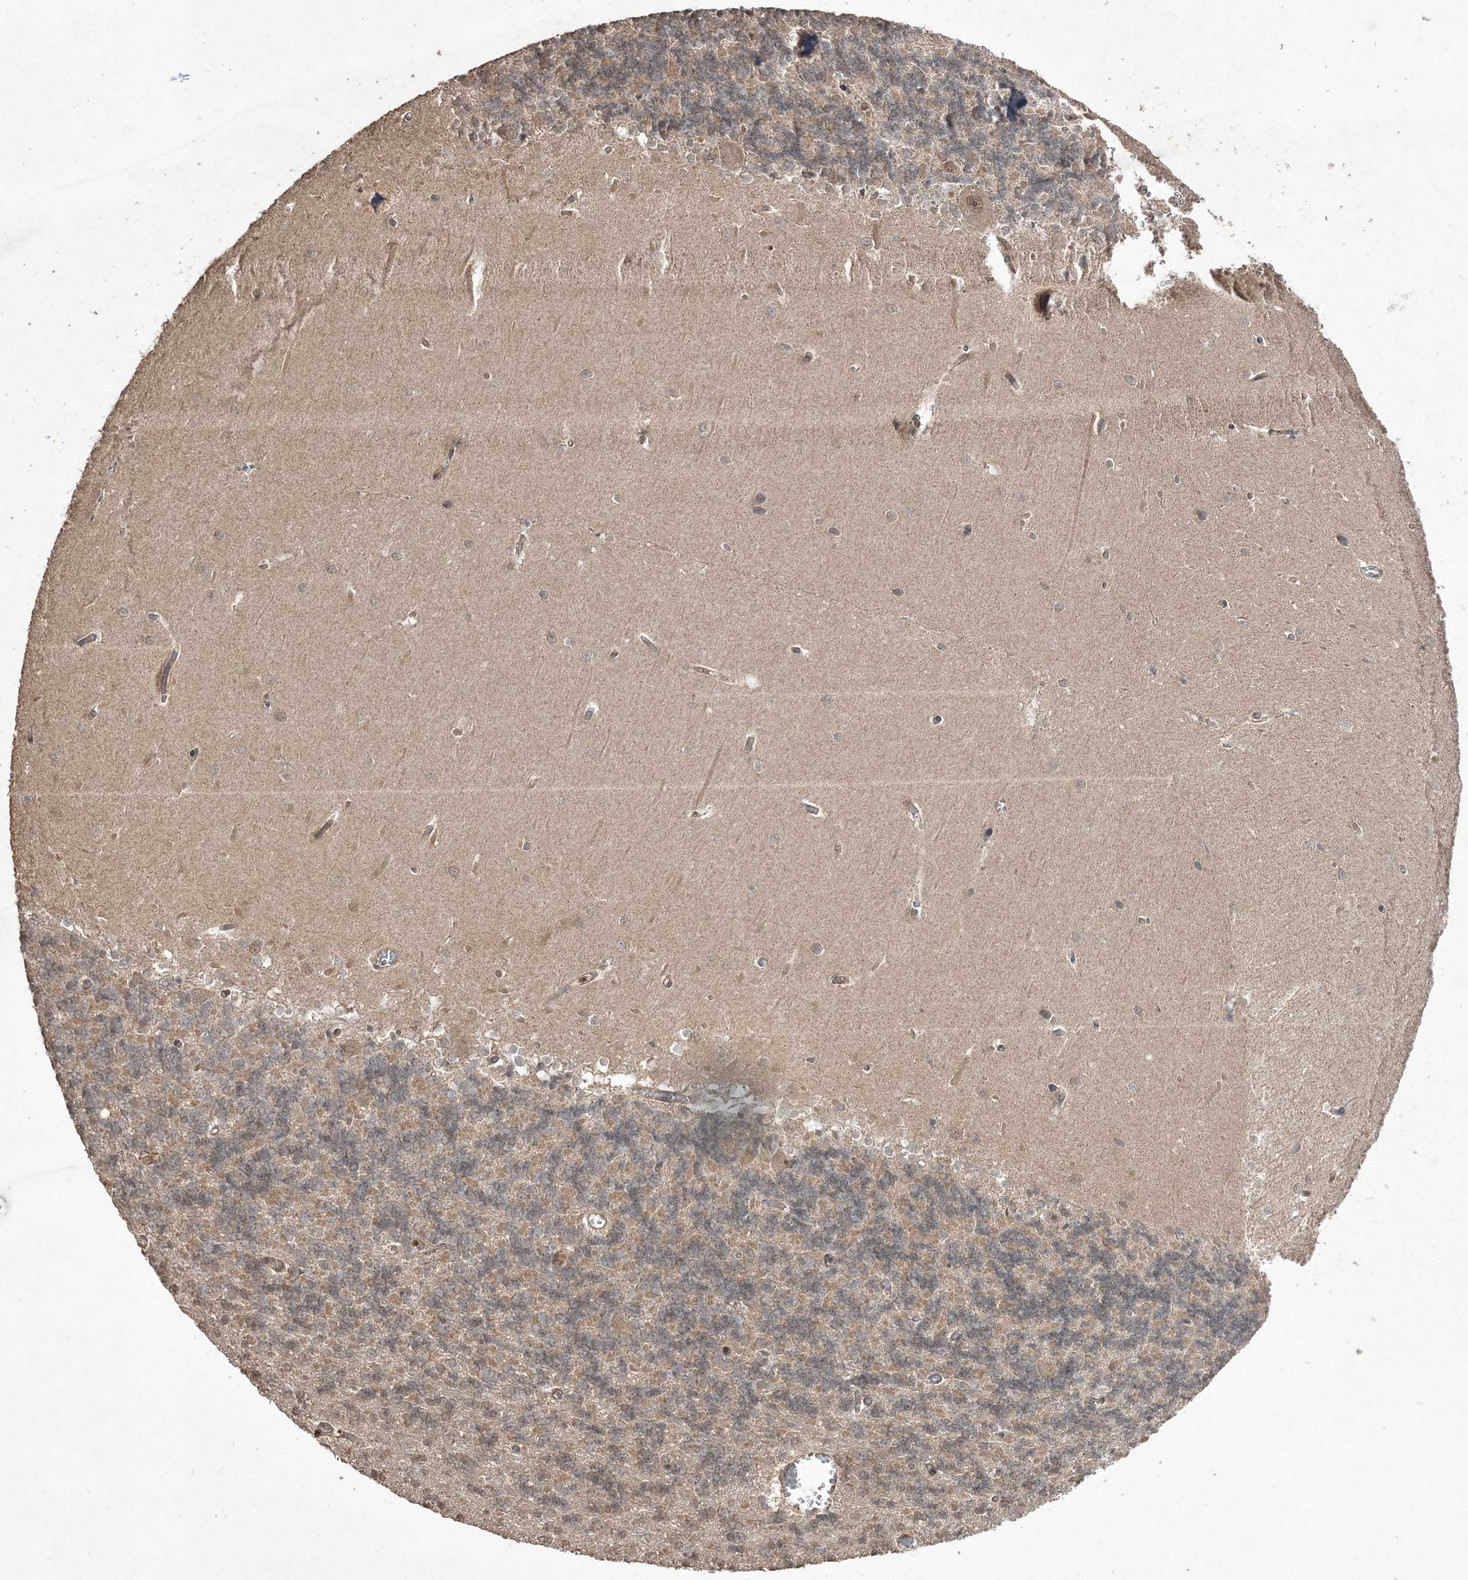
{"staining": {"intensity": "weak", "quantity": "25%-75%", "location": "cytoplasmic/membranous"}, "tissue": "cerebellum", "cell_type": "Cells in granular layer", "image_type": "normal", "snomed": [{"axis": "morphology", "description": "Normal tissue, NOS"}, {"axis": "topography", "description": "Cerebellum"}], "caption": "Weak cytoplasmic/membranous staining for a protein is identified in about 25%-75% of cells in granular layer of benign cerebellum using immunohistochemistry.", "gene": "EHHADH", "patient": {"sex": "male", "age": 37}}